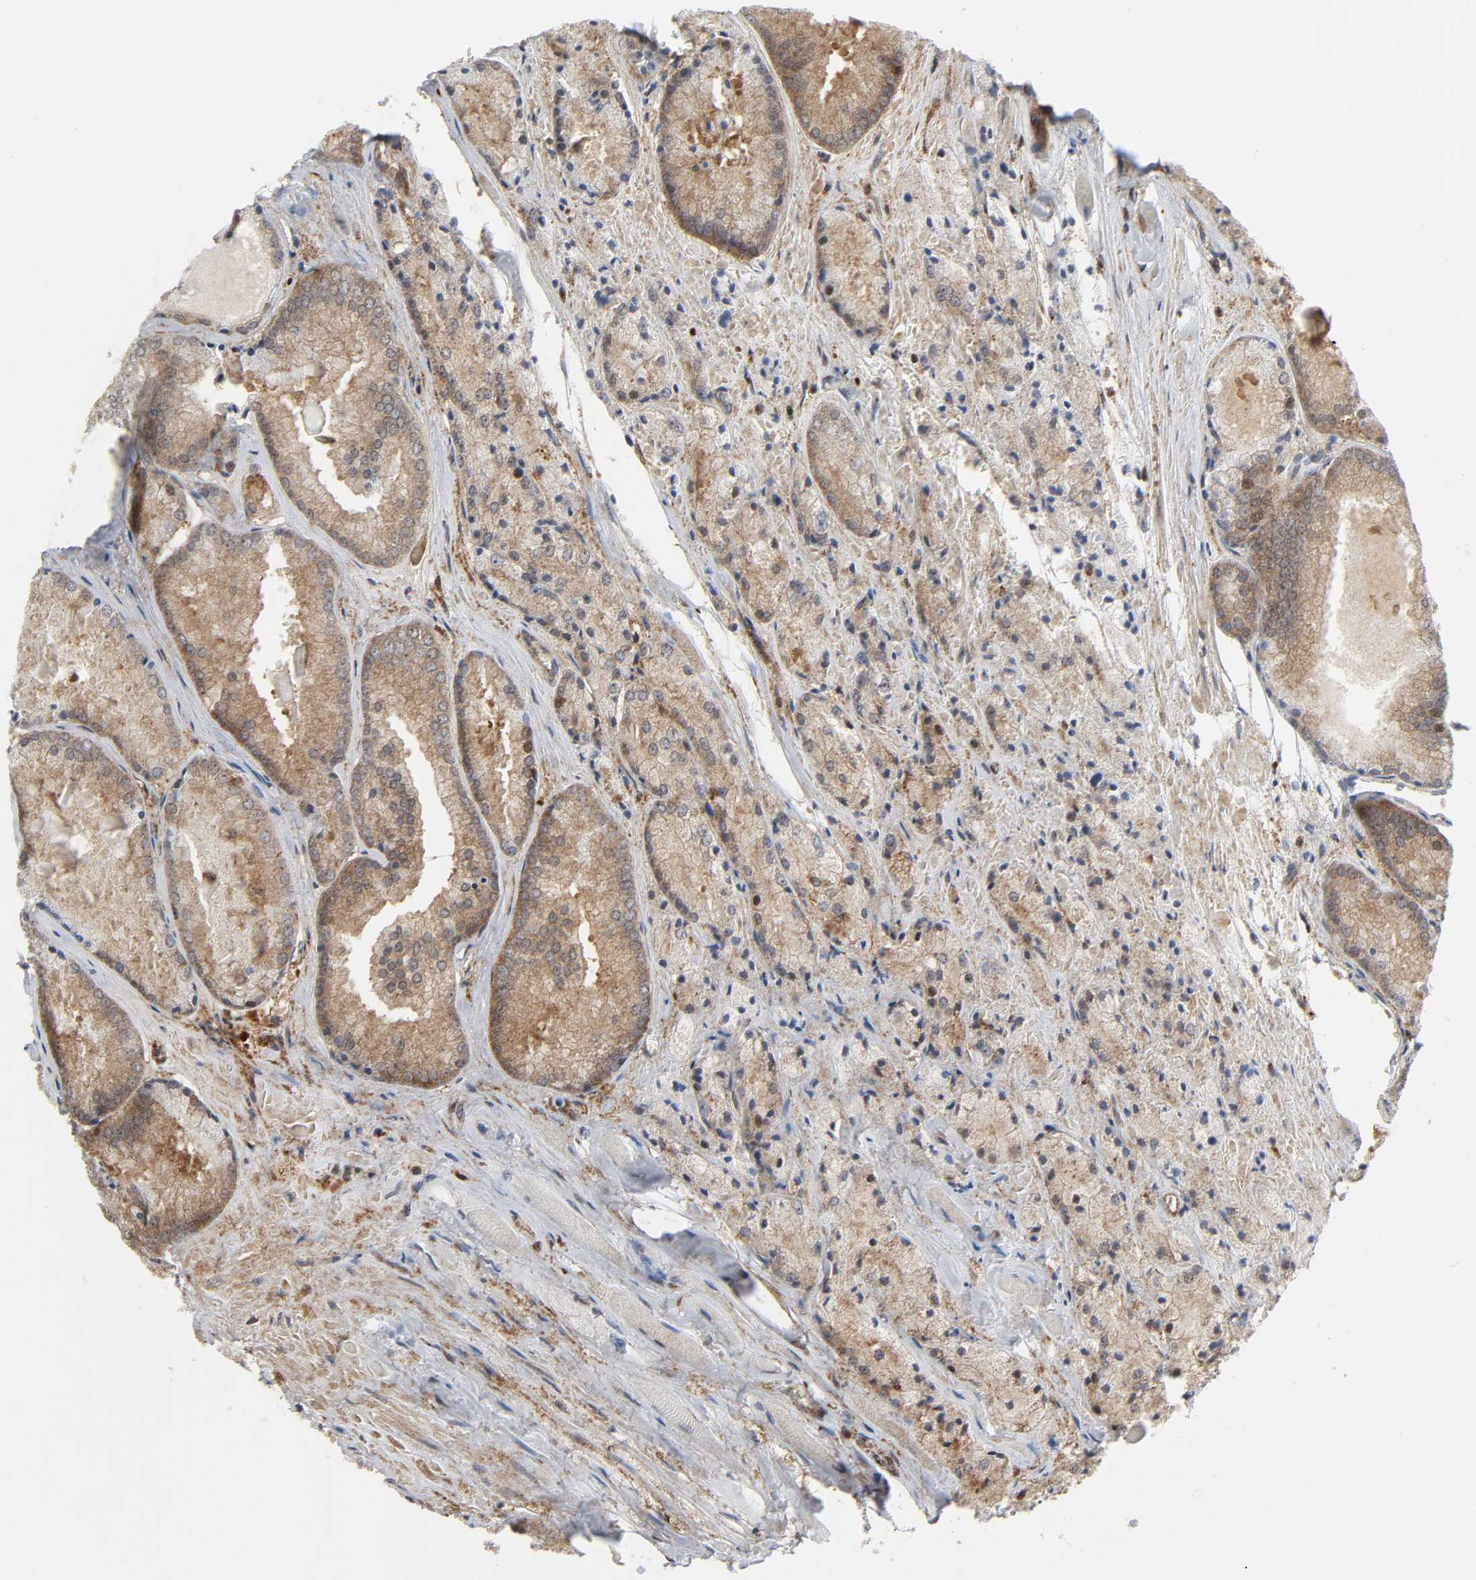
{"staining": {"intensity": "moderate", "quantity": ">75%", "location": "cytoplasmic/membranous"}, "tissue": "prostate cancer", "cell_type": "Tumor cells", "image_type": "cancer", "snomed": [{"axis": "morphology", "description": "Adenocarcinoma, Low grade"}, {"axis": "topography", "description": "Prostate"}], "caption": "Prostate cancer (adenocarcinoma (low-grade)) tissue displays moderate cytoplasmic/membranous expression in approximately >75% of tumor cells, visualized by immunohistochemistry.", "gene": "MAPK1", "patient": {"sex": "male", "age": 64}}